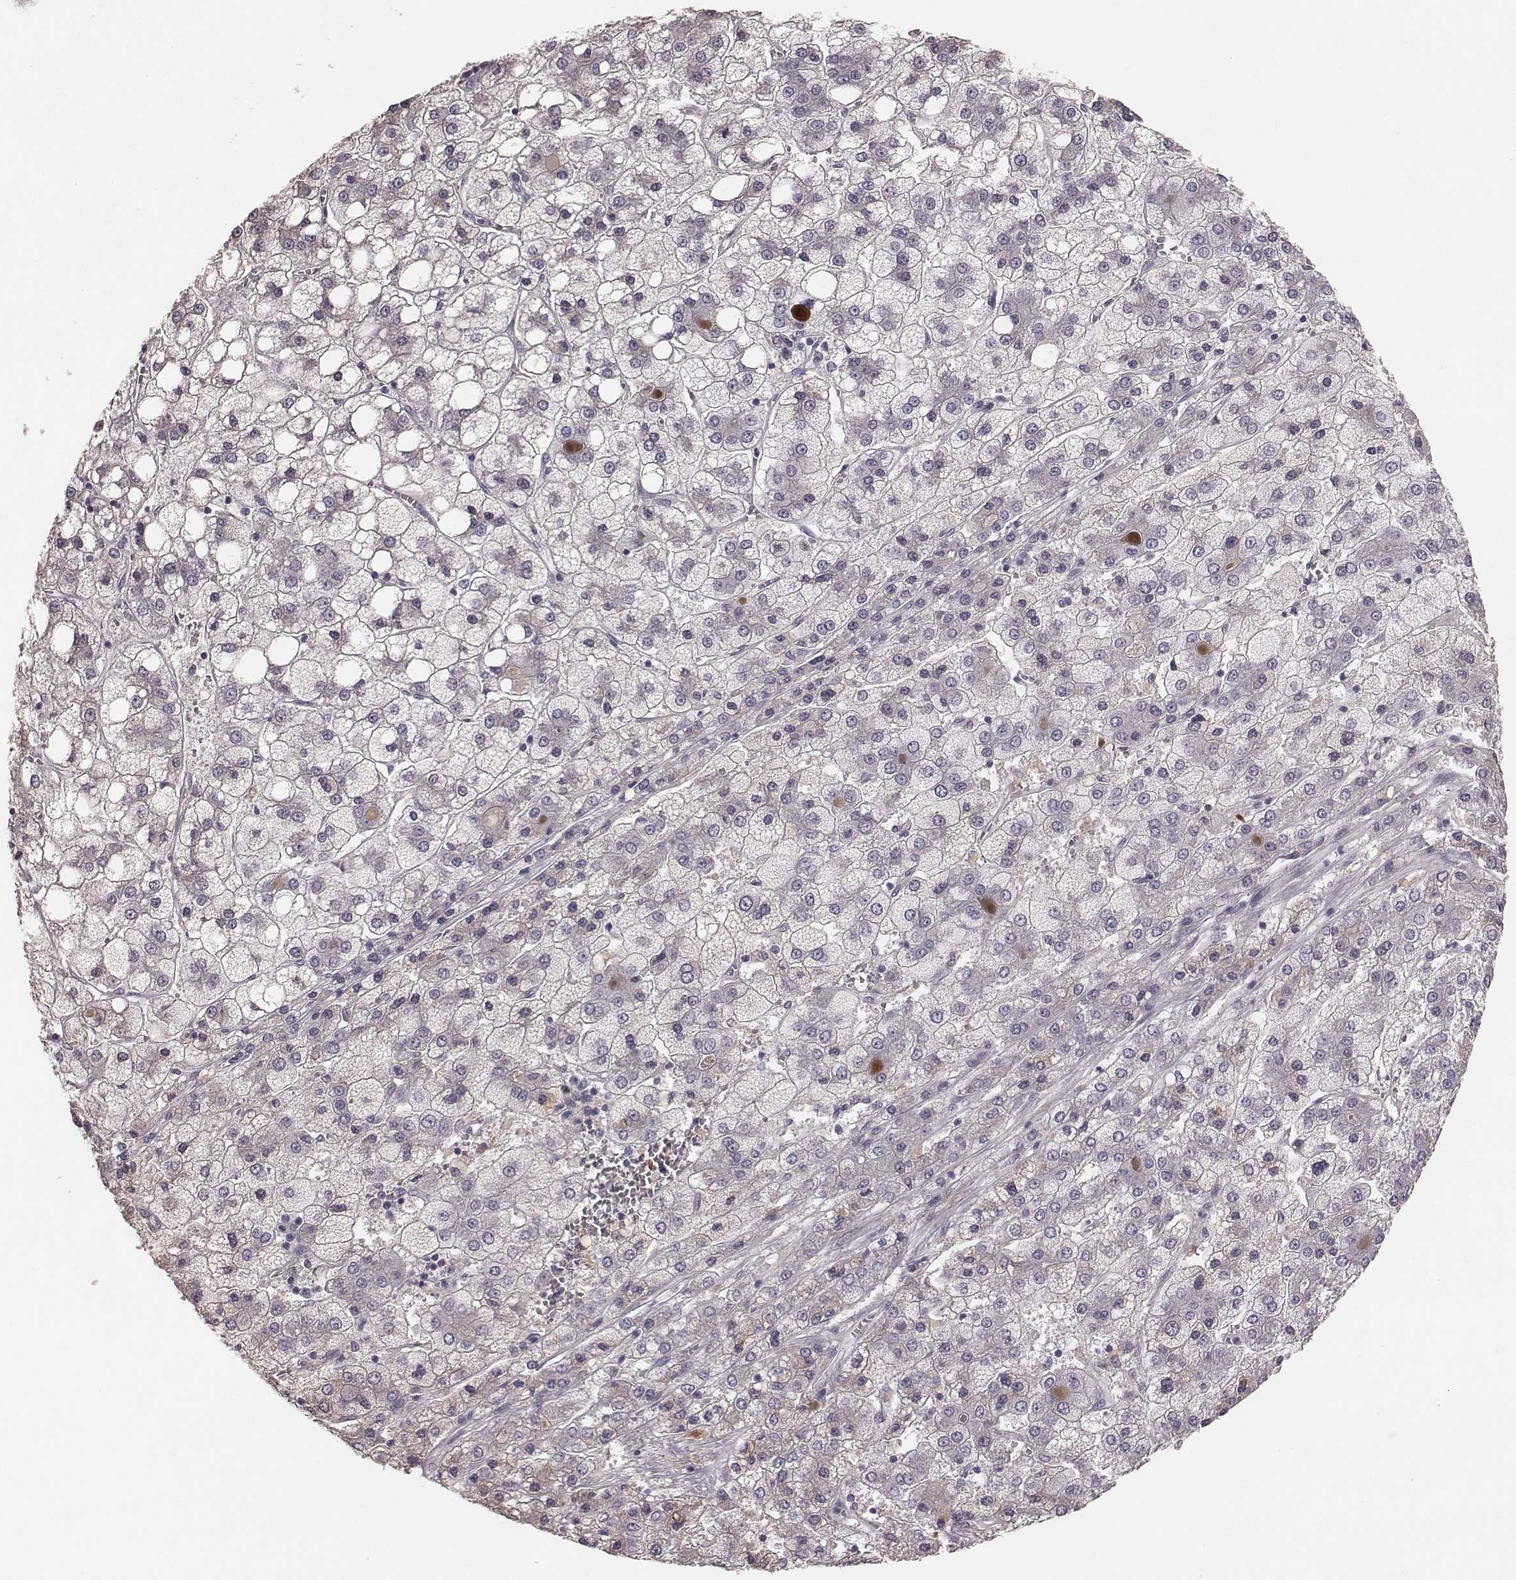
{"staining": {"intensity": "negative", "quantity": "none", "location": "none"}, "tissue": "liver cancer", "cell_type": "Tumor cells", "image_type": "cancer", "snomed": [{"axis": "morphology", "description": "Carcinoma, Hepatocellular, NOS"}, {"axis": "topography", "description": "Liver"}], "caption": "Immunohistochemical staining of human liver cancer demonstrates no significant staining in tumor cells.", "gene": "SMIM24", "patient": {"sex": "male", "age": 73}}